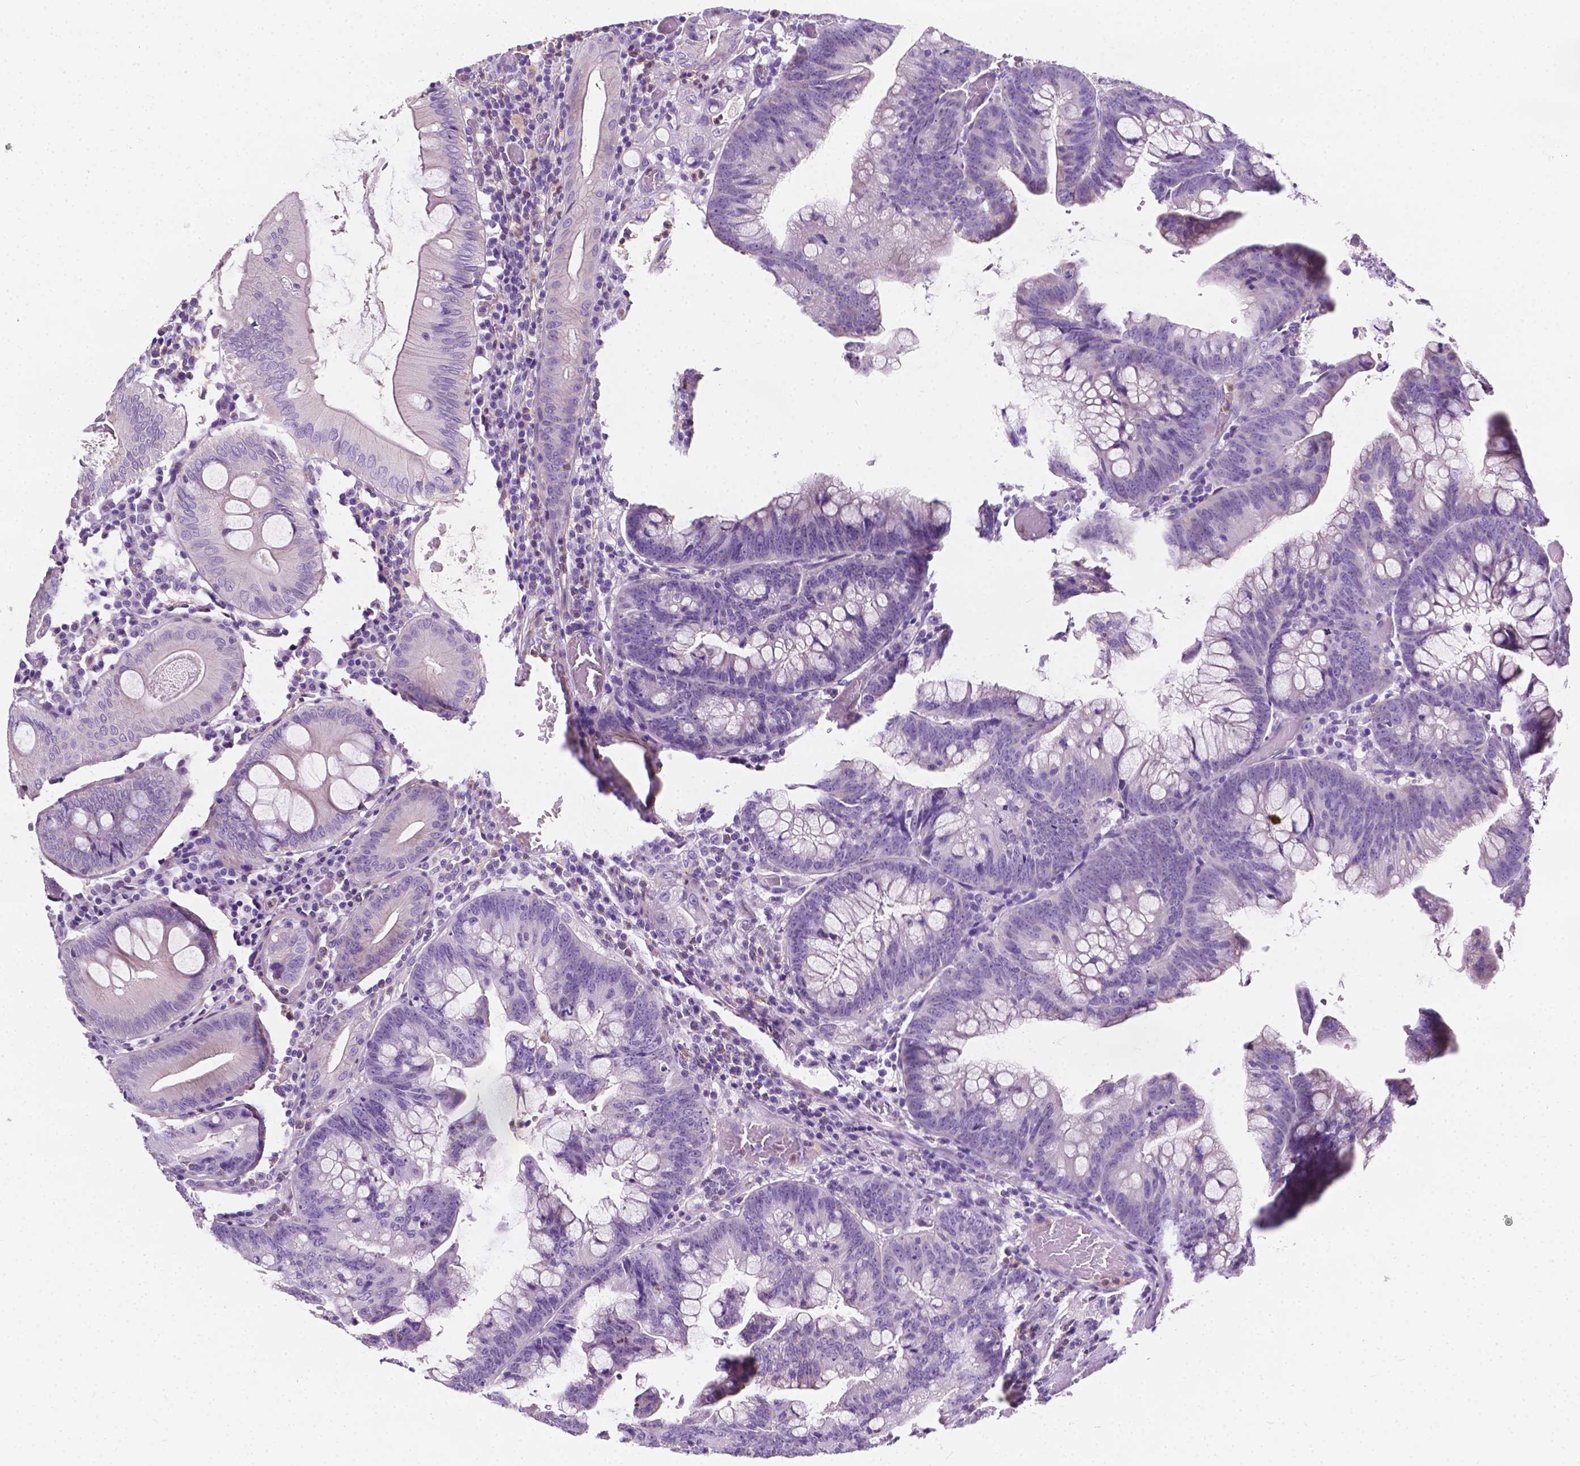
{"staining": {"intensity": "negative", "quantity": "none", "location": "none"}, "tissue": "colorectal cancer", "cell_type": "Tumor cells", "image_type": "cancer", "snomed": [{"axis": "morphology", "description": "Adenocarcinoma, NOS"}, {"axis": "topography", "description": "Colon"}], "caption": "This photomicrograph is of colorectal cancer (adenocarcinoma) stained with IHC to label a protein in brown with the nuclei are counter-stained blue. There is no positivity in tumor cells.", "gene": "GNAO1", "patient": {"sex": "male", "age": 62}}